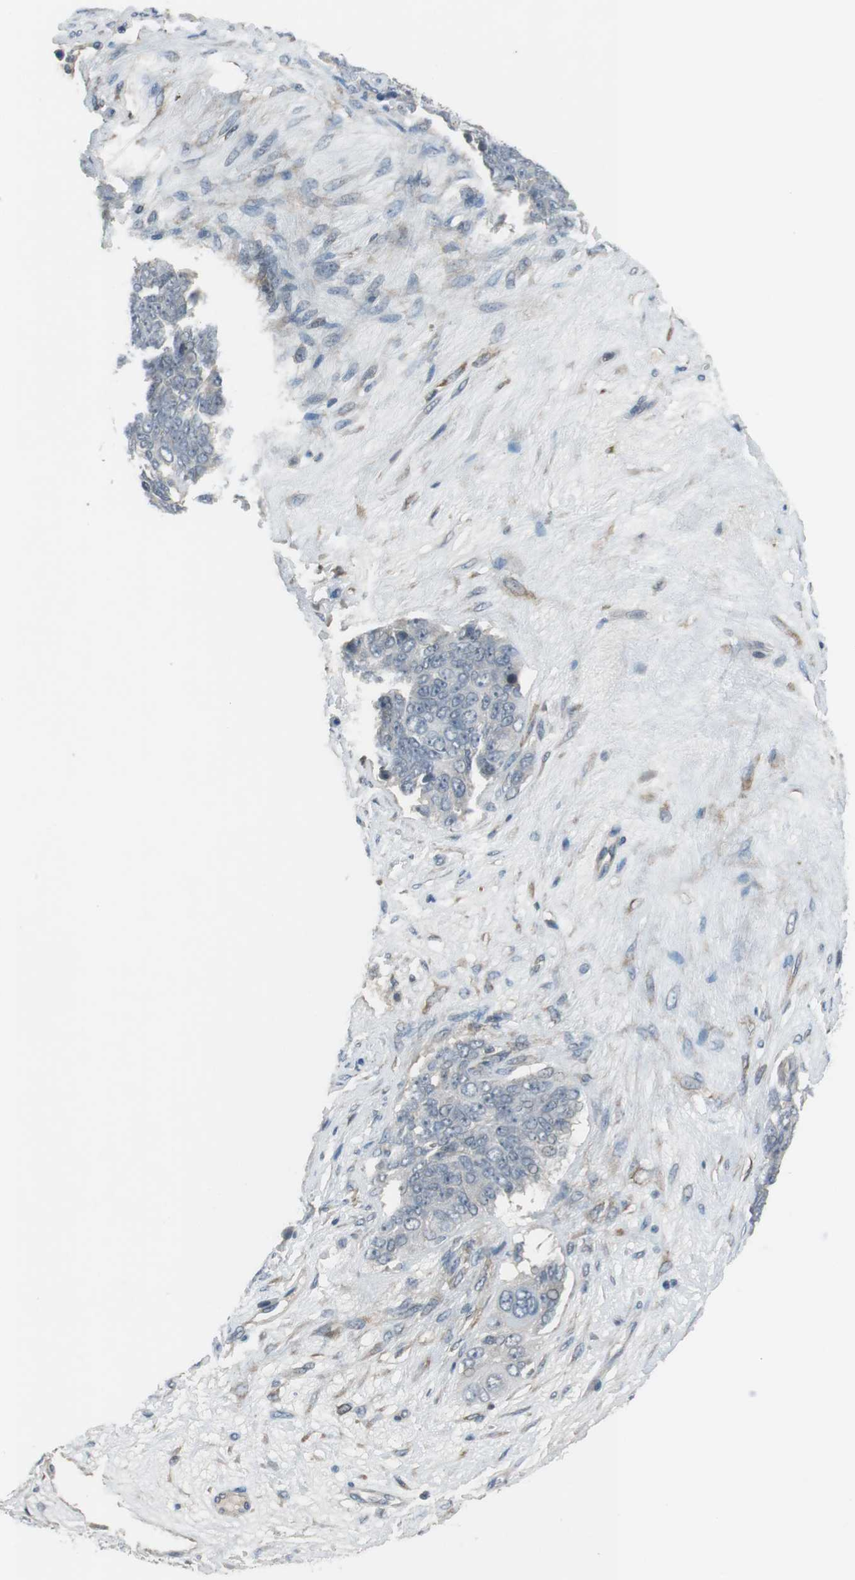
{"staining": {"intensity": "negative", "quantity": "none", "location": "none"}, "tissue": "ovarian cancer", "cell_type": "Tumor cells", "image_type": "cancer", "snomed": [{"axis": "morphology", "description": "Carcinoma, endometroid"}, {"axis": "topography", "description": "Ovary"}], "caption": "DAB immunohistochemical staining of human endometroid carcinoma (ovarian) shows no significant expression in tumor cells.", "gene": "ANK2", "patient": {"sex": "female", "age": 51}}